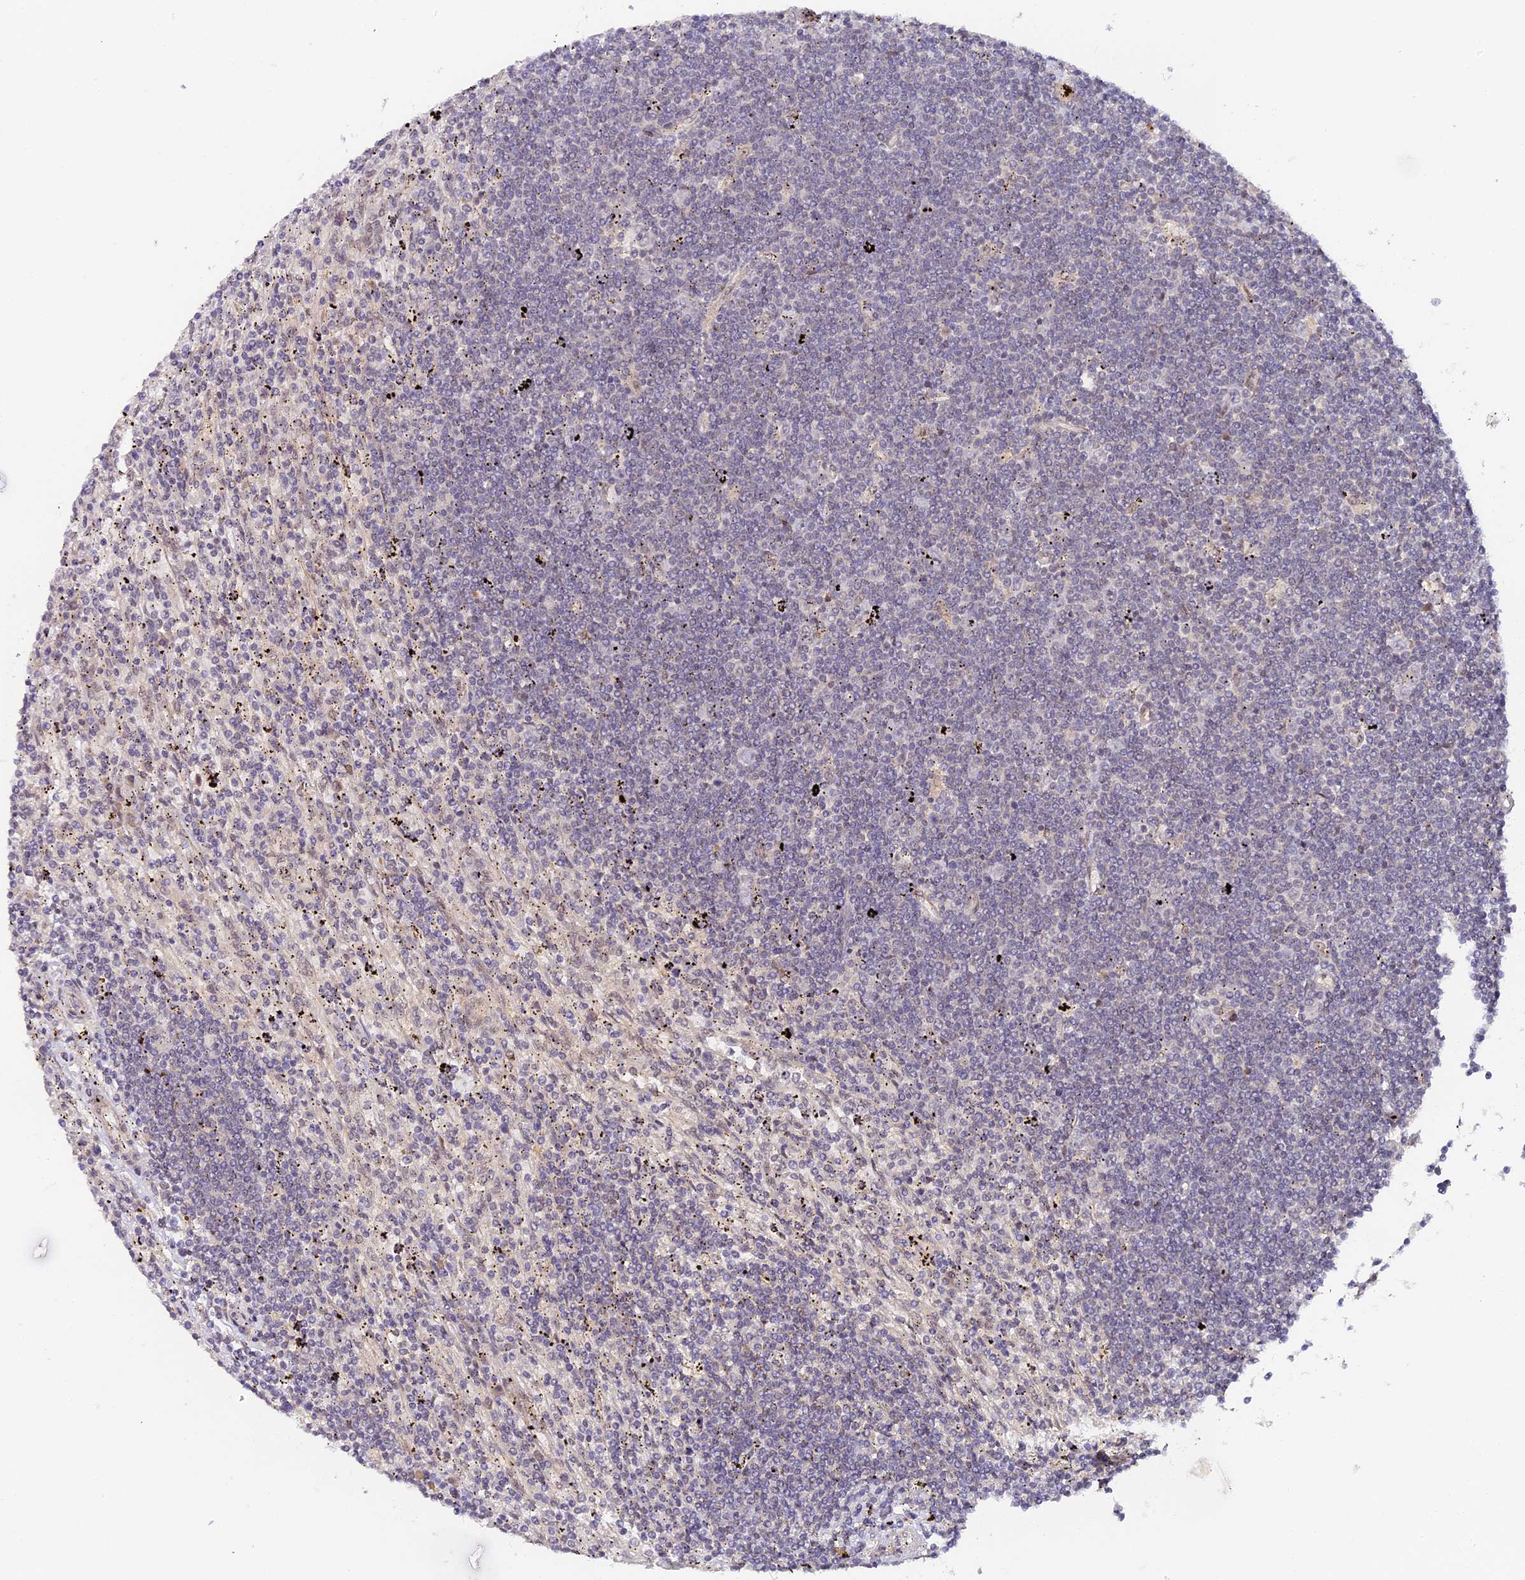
{"staining": {"intensity": "negative", "quantity": "none", "location": "none"}, "tissue": "lymphoma", "cell_type": "Tumor cells", "image_type": "cancer", "snomed": [{"axis": "morphology", "description": "Malignant lymphoma, non-Hodgkin's type, Low grade"}, {"axis": "topography", "description": "Spleen"}], "caption": "Immunohistochemical staining of low-grade malignant lymphoma, non-Hodgkin's type exhibits no significant positivity in tumor cells.", "gene": "IMPACT", "patient": {"sex": "male", "age": 76}}